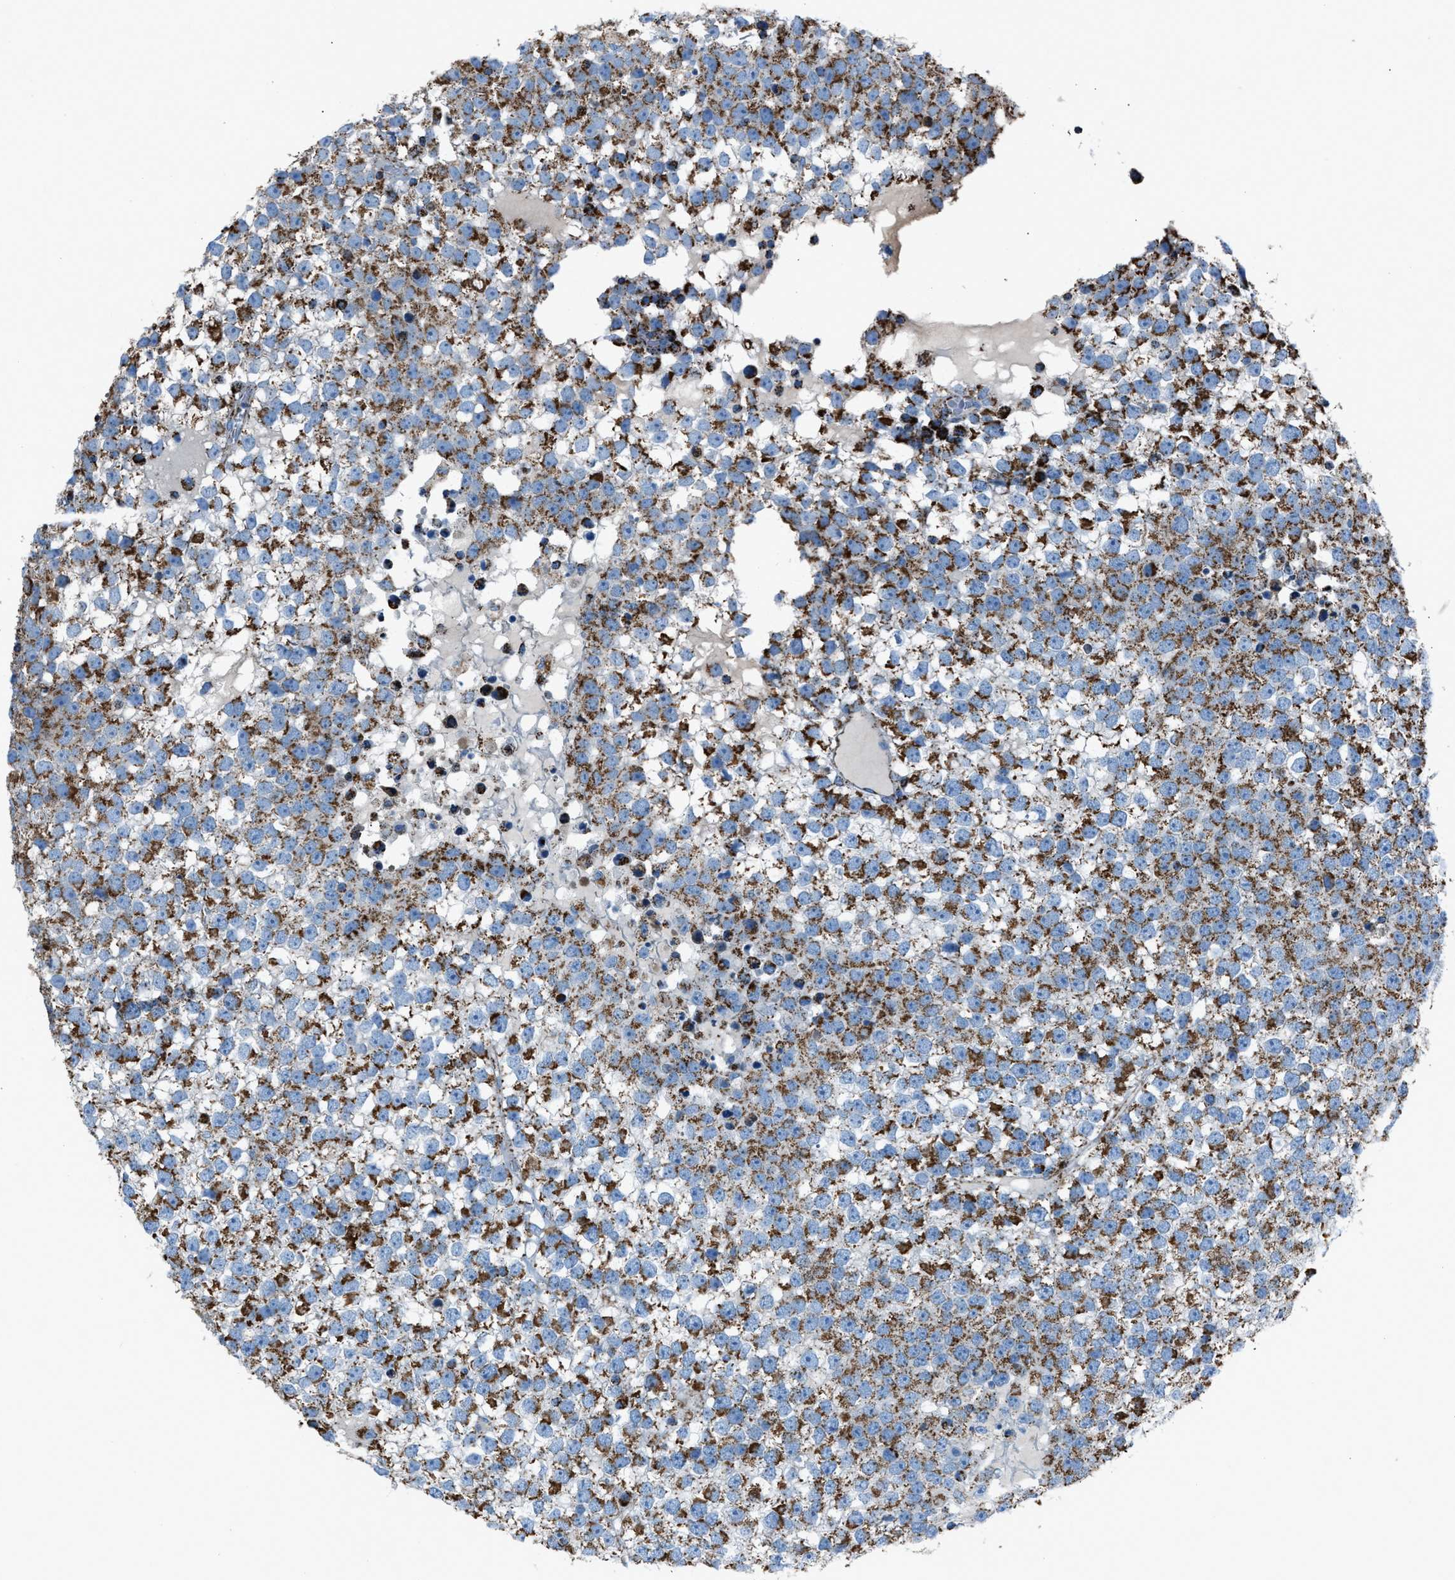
{"staining": {"intensity": "moderate", "quantity": ">75%", "location": "cytoplasmic/membranous"}, "tissue": "testis cancer", "cell_type": "Tumor cells", "image_type": "cancer", "snomed": [{"axis": "morphology", "description": "Seminoma, NOS"}, {"axis": "topography", "description": "Testis"}], "caption": "Protein expression analysis of human testis cancer reveals moderate cytoplasmic/membranous positivity in approximately >75% of tumor cells.", "gene": "MDH2", "patient": {"sex": "male", "age": 65}}